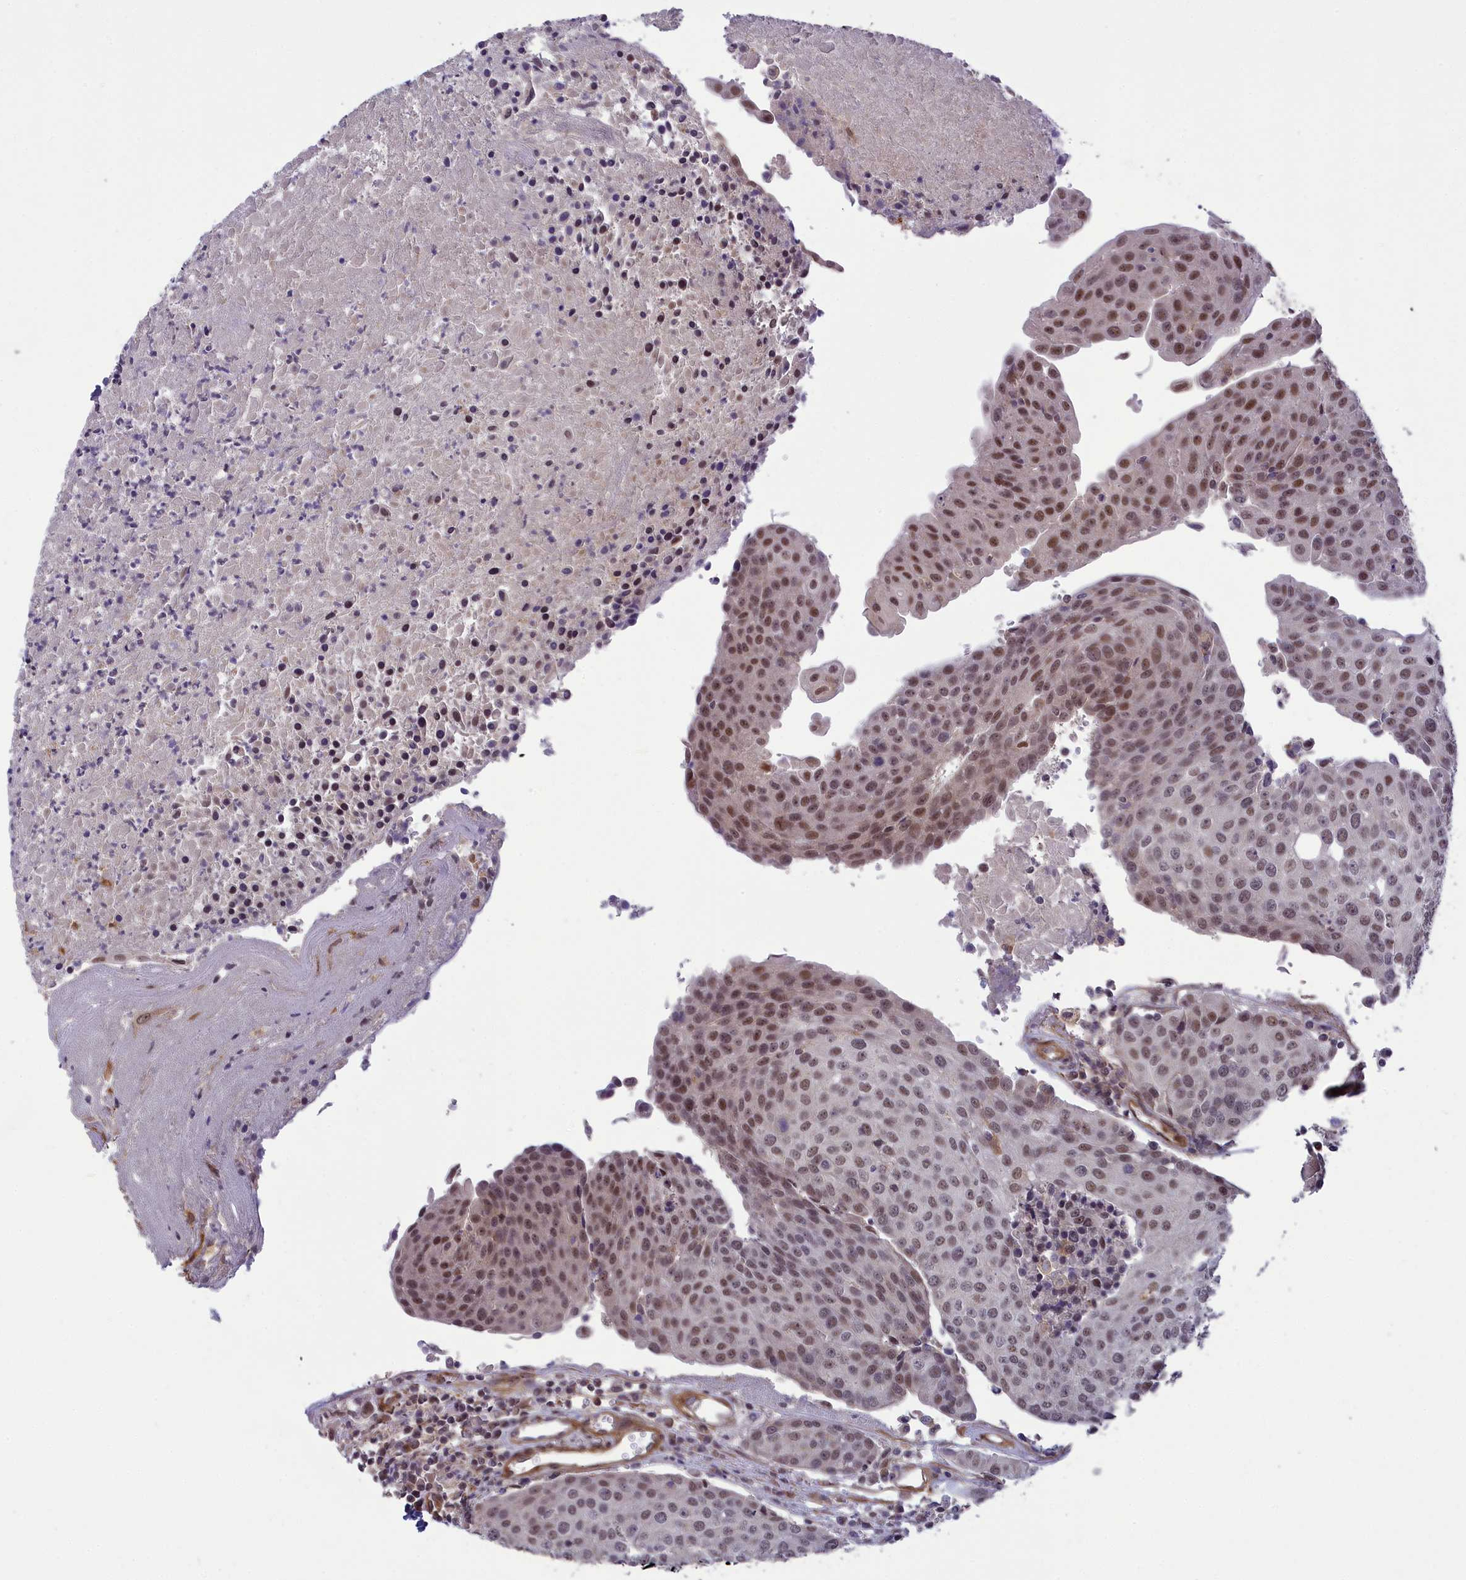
{"staining": {"intensity": "moderate", "quantity": ">75%", "location": "nuclear"}, "tissue": "urothelial cancer", "cell_type": "Tumor cells", "image_type": "cancer", "snomed": [{"axis": "morphology", "description": "Urothelial carcinoma, High grade"}, {"axis": "topography", "description": "Urinary bladder"}], "caption": "Protein staining reveals moderate nuclear positivity in approximately >75% of tumor cells in urothelial cancer.", "gene": "TNS1", "patient": {"sex": "female", "age": 85}}